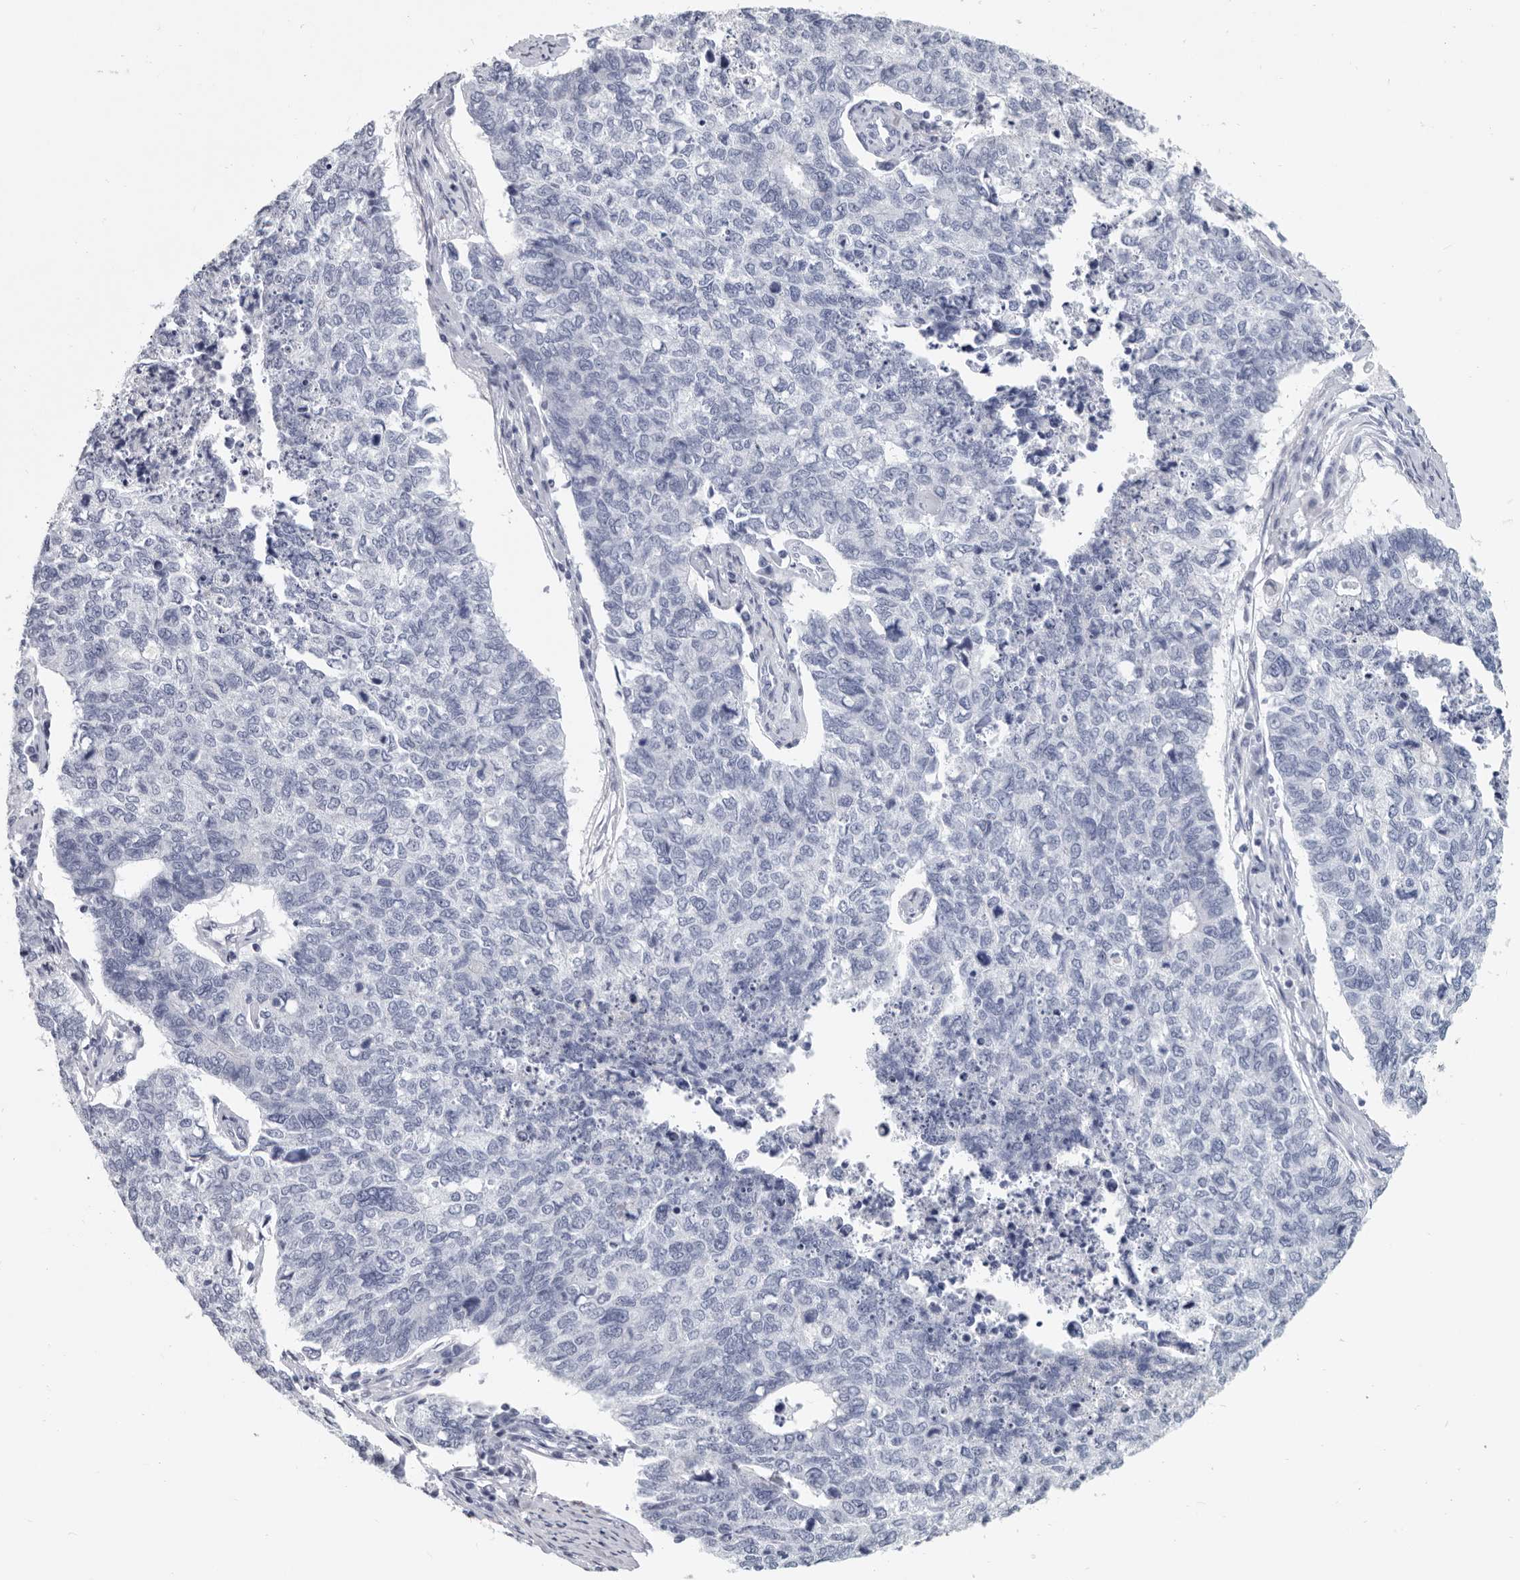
{"staining": {"intensity": "negative", "quantity": "none", "location": "none"}, "tissue": "cervical cancer", "cell_type": "Tumor cells", "image_type": "cancer", "snomed": [{"axis": "morphology", "description": "Squamous cell carcinoma, NOS"}, {"axis": "topography", "description": "Cervix"}], "caption": "There is no significant positivity in tumor cells of cervical cancer (squamous cell carcinoma).", "gene": "WRAP73", "patient": {"sex": "female", "age": 63}}